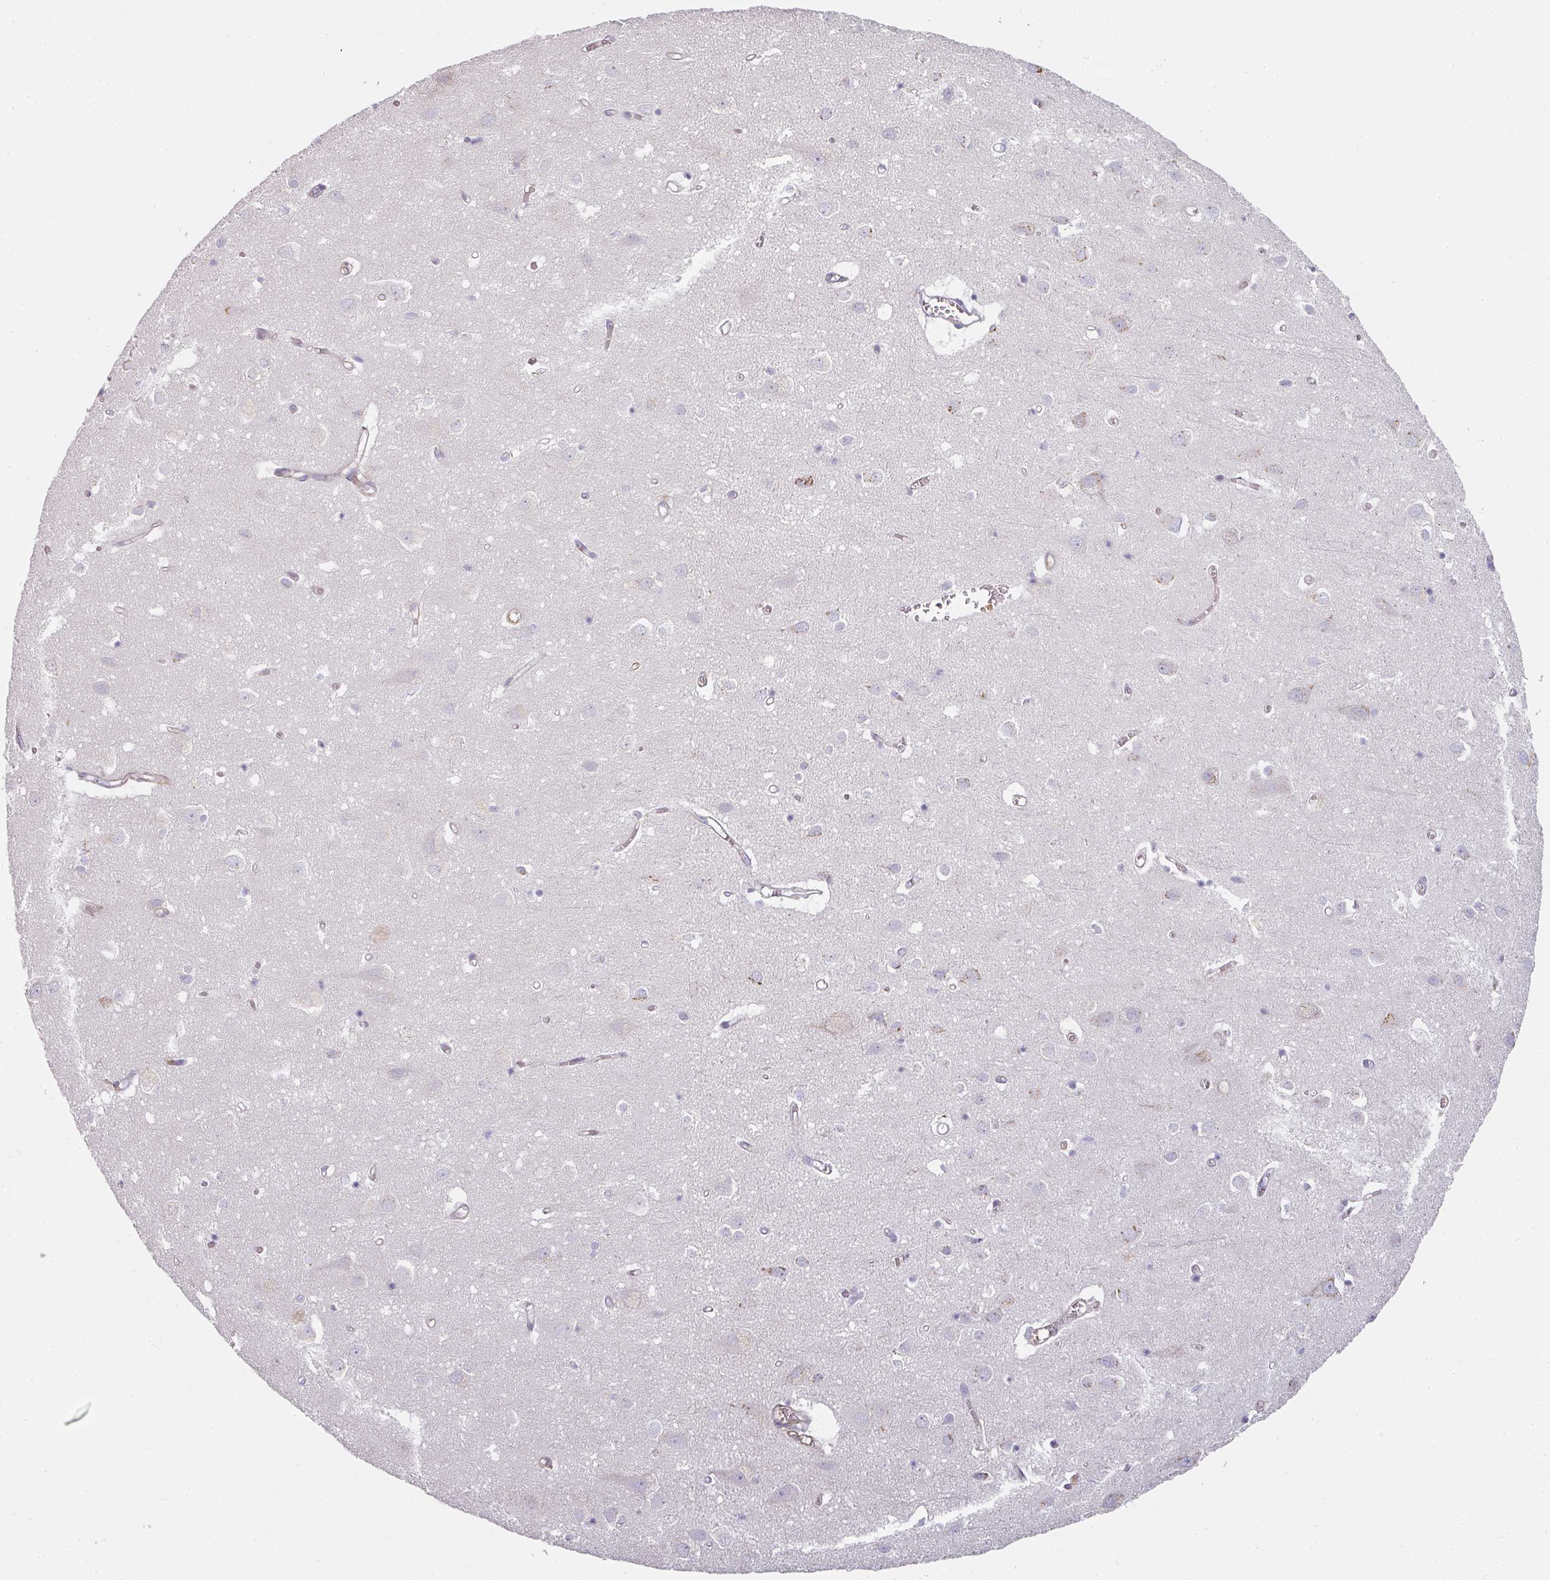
{"staining": {"intensity": "moderate", "quantity": "<25%", "location": "cytoplasmic/membranous"}, "tissue": "cerebral cortex", "cell_type": "Endothelial cells", "image_type": "normal", "snomed": [{"axis": "morphology", "description": "Normal tissue, NOS"}, {"axis": "topography", "description": "Cerebral cortex"}], "caption": "IHC photomicrograph of normal cerebral cortex: human cerebral cortex stained using immunohistochemistry reveals low levels of moderate protein expression localized specifically in the cytoplasmic/membranous of endothelial cells, appearing as a cytoplasmic/membranous brown color.", "gene": "ATP8B2", "patient": {"sex": "male", "age": 70}}